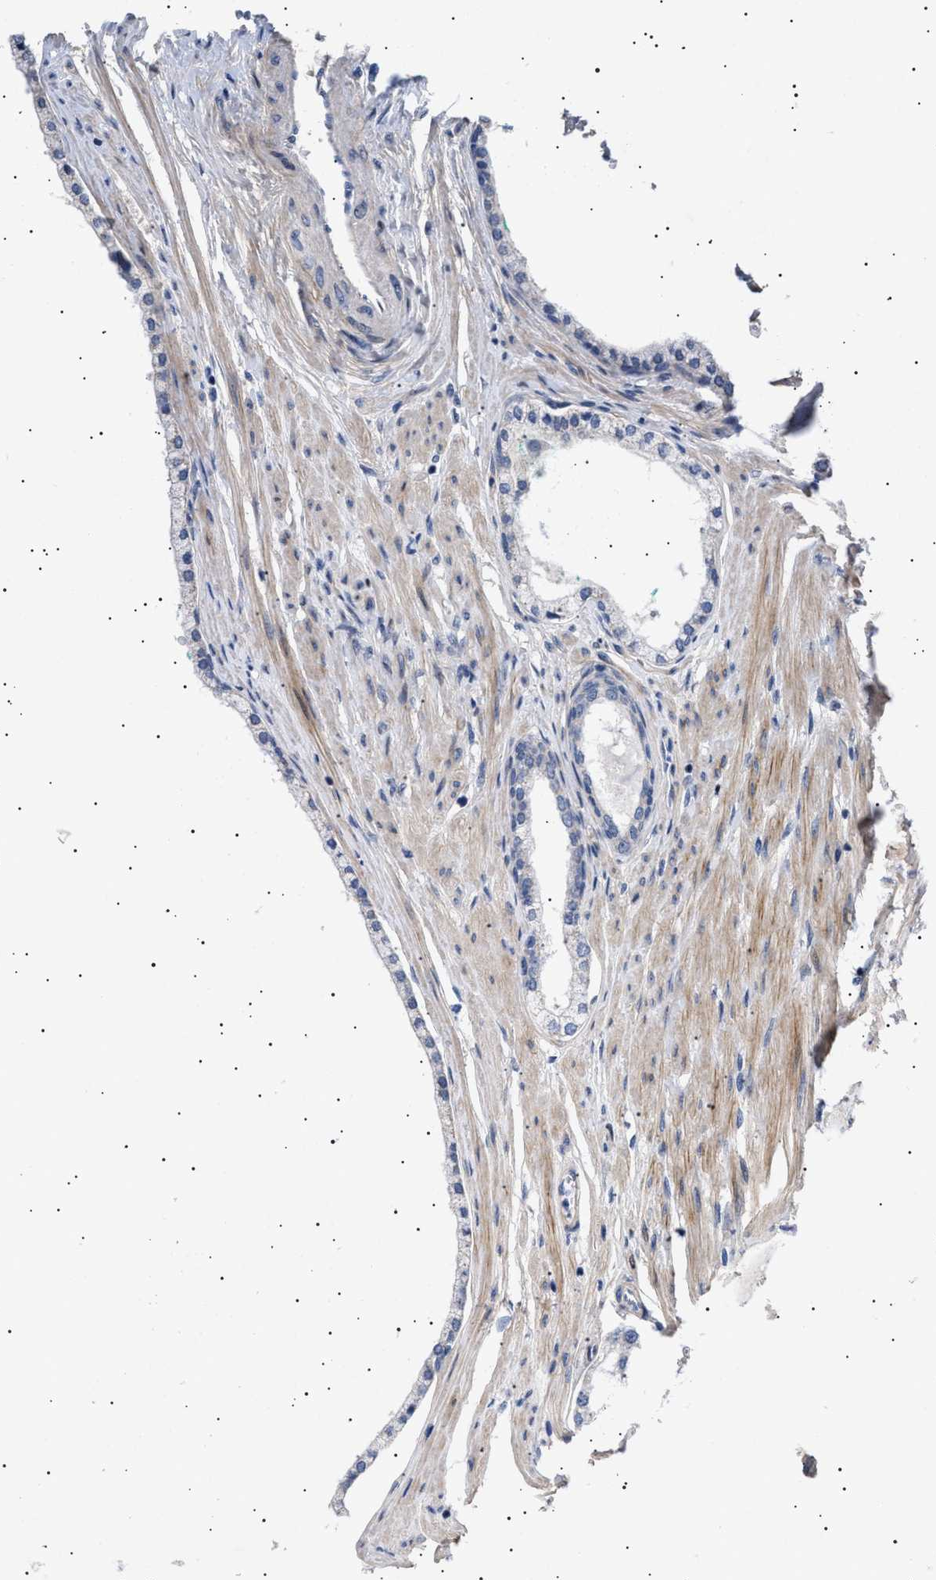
{"staining": {"intensity": "negative", "quantity": "none", "location": "none"}, "tissue": "prostate cancer", "cell_type": "Tumor cells", "image_type": "cancer", "snomed": [{"axis": "morphology", "description": "Adenocarcinoma, Low grade"}, {"axis": "topography", "description": "Prostate"}], "caption": "This histopathology image is of prostate cancer (low-grade adenocarcinoma) stained with IHC to label a protein in brown with the nuclei are counter-stained blue. There is no expression in tumor cells.", "gene": "HTR1A", "patient": {"sex": "male", "age": 63}}